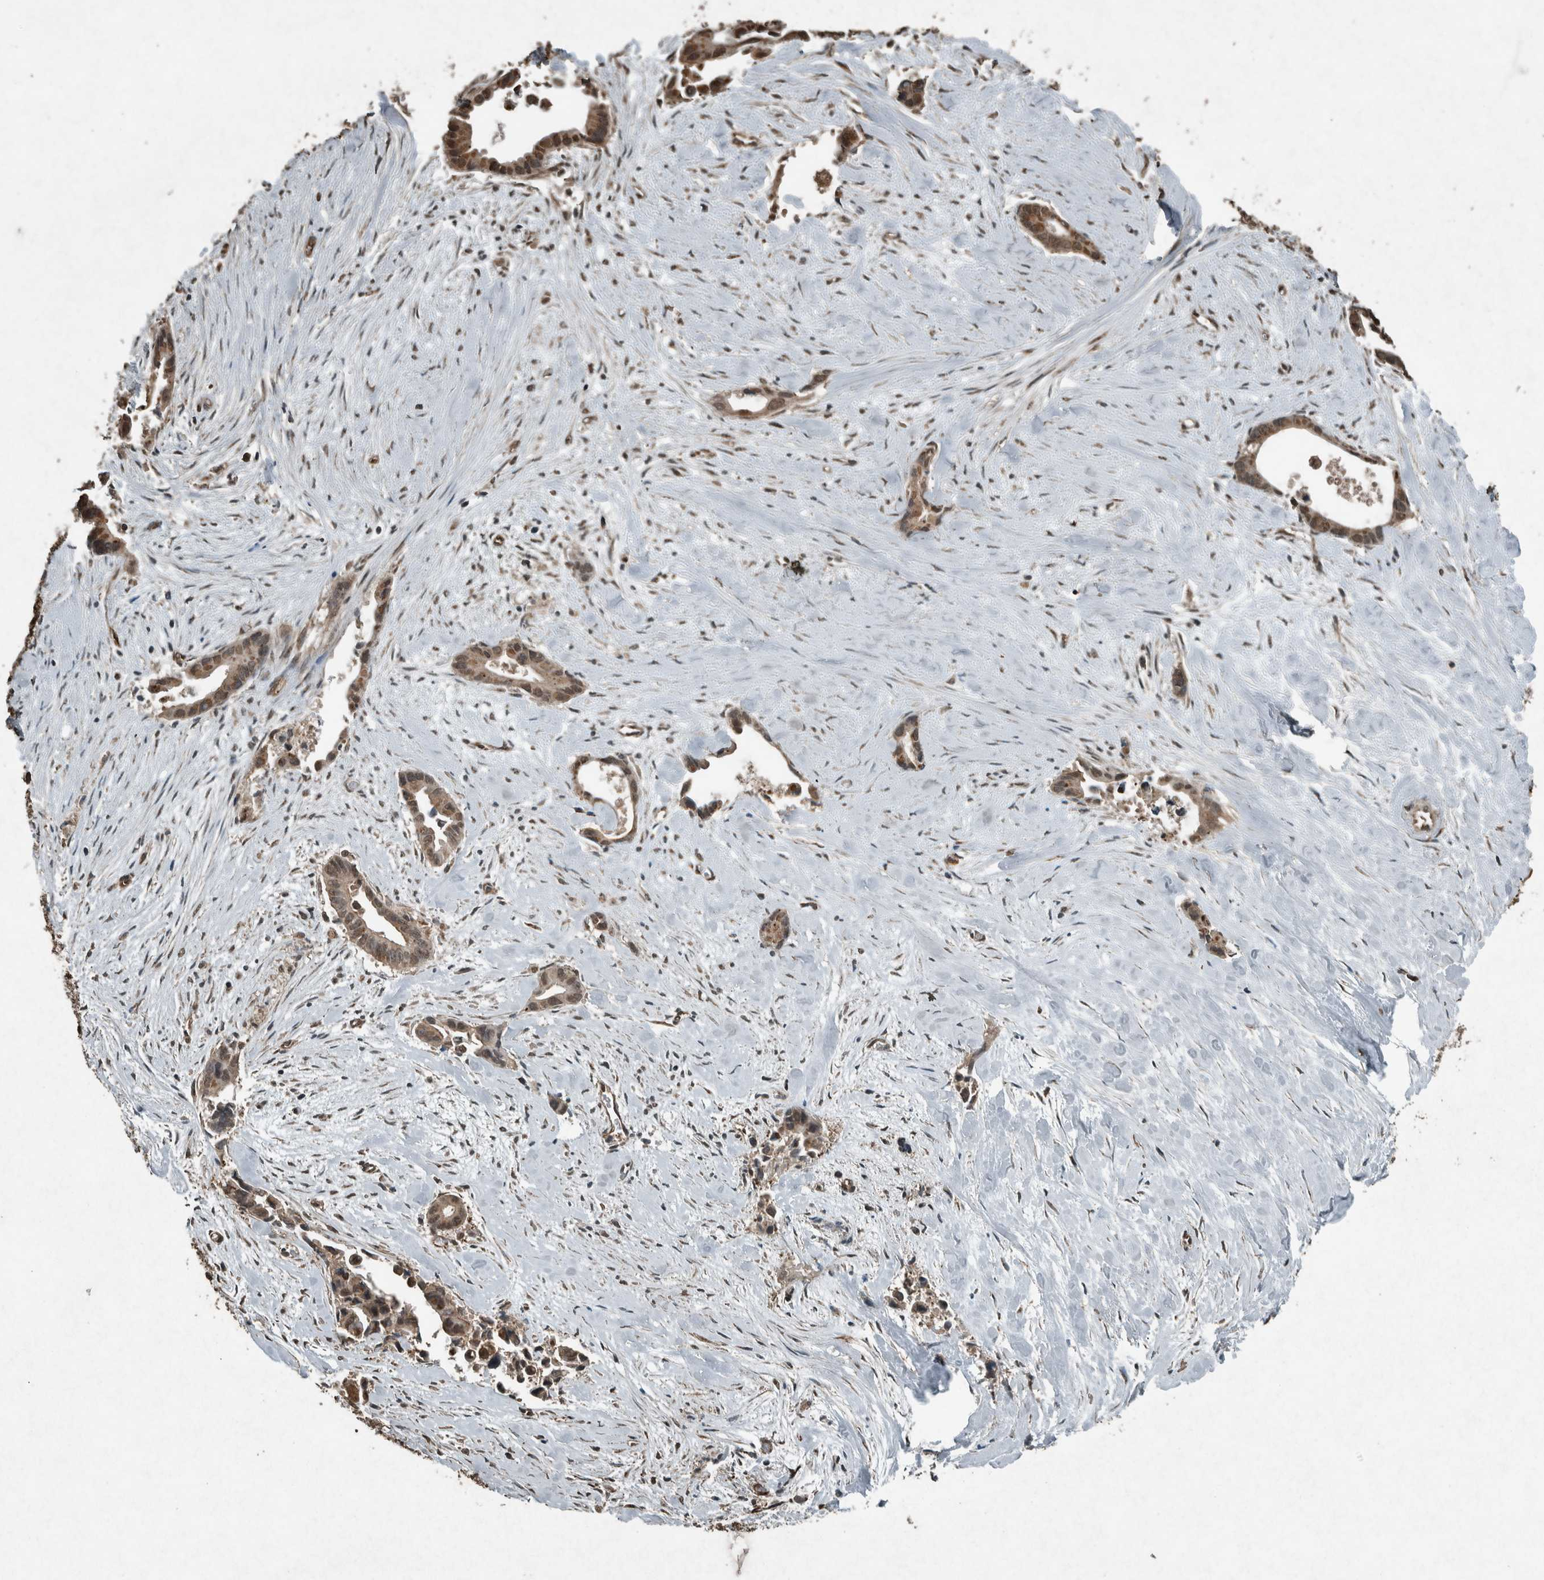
{"staining": {"intensity": "moderate", "quantity": ">75%", "location": "cytoplasmic/membranous,nuclear"}, "tissue": "liver cancer", "cell_type": "Tumor cells", "image_type": "cancer", "snomed": [{"axis": "morphology", "description": "Cholangiocarcinoma"}, {"axis": "topography", "description": "Liver"}], "caption": "Protein expression analysis of human liver cancer reveals moderate cytoplasmic/membranous and nuclear positivity in about >75% of tumor cells. The staining was performed using DAB (3,3'-diaminobenzidine) to visualize the protein expression in brown, while the nuclei were stained in blue with hematoxylin (Magnification: 20x).", "gene": "ARHGEF12", "patient": {"sex": "female", "age": 55}}